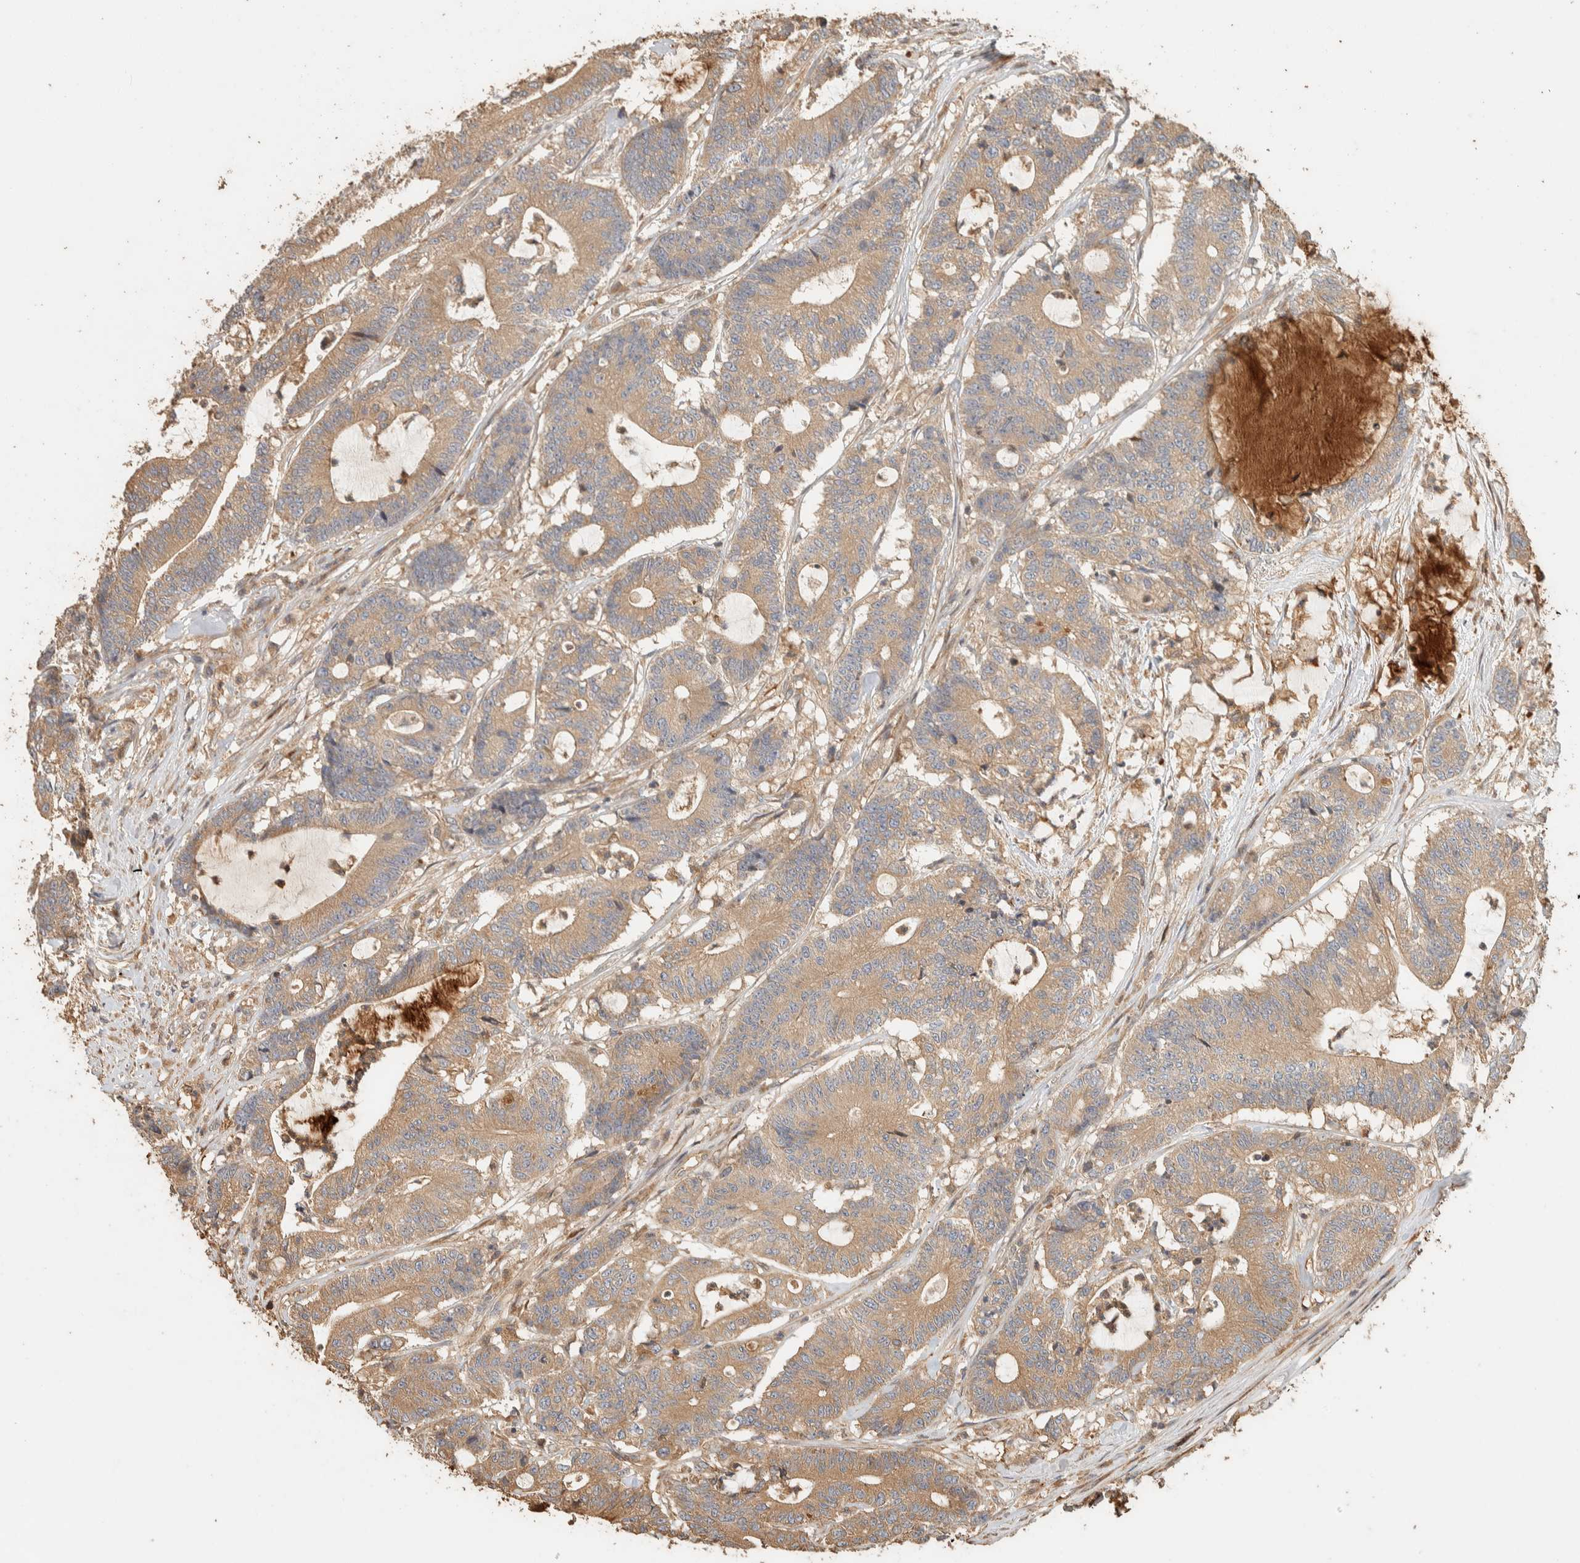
{"staining": {"intensity": "weak", "quantity": ">75%", "location": "cytoplasmic/membranous"}, "tissue": "colorectal cancer", "cell_type": "Tumor cells", "image_type": "cancer", "snomed": [{"axis": "morphology", "description": "Adenocarcinoma, NOS"}, {"axis": "topography", "description": "Colon"}], "caption": "Protein analysis of colorectal cancer tissue demonstrates weak cytoplasmic/membranous staining in approximately >75% of tumor cells.", "gene": "EXOC7", "patient": {"sex": "female", "age": 84}}